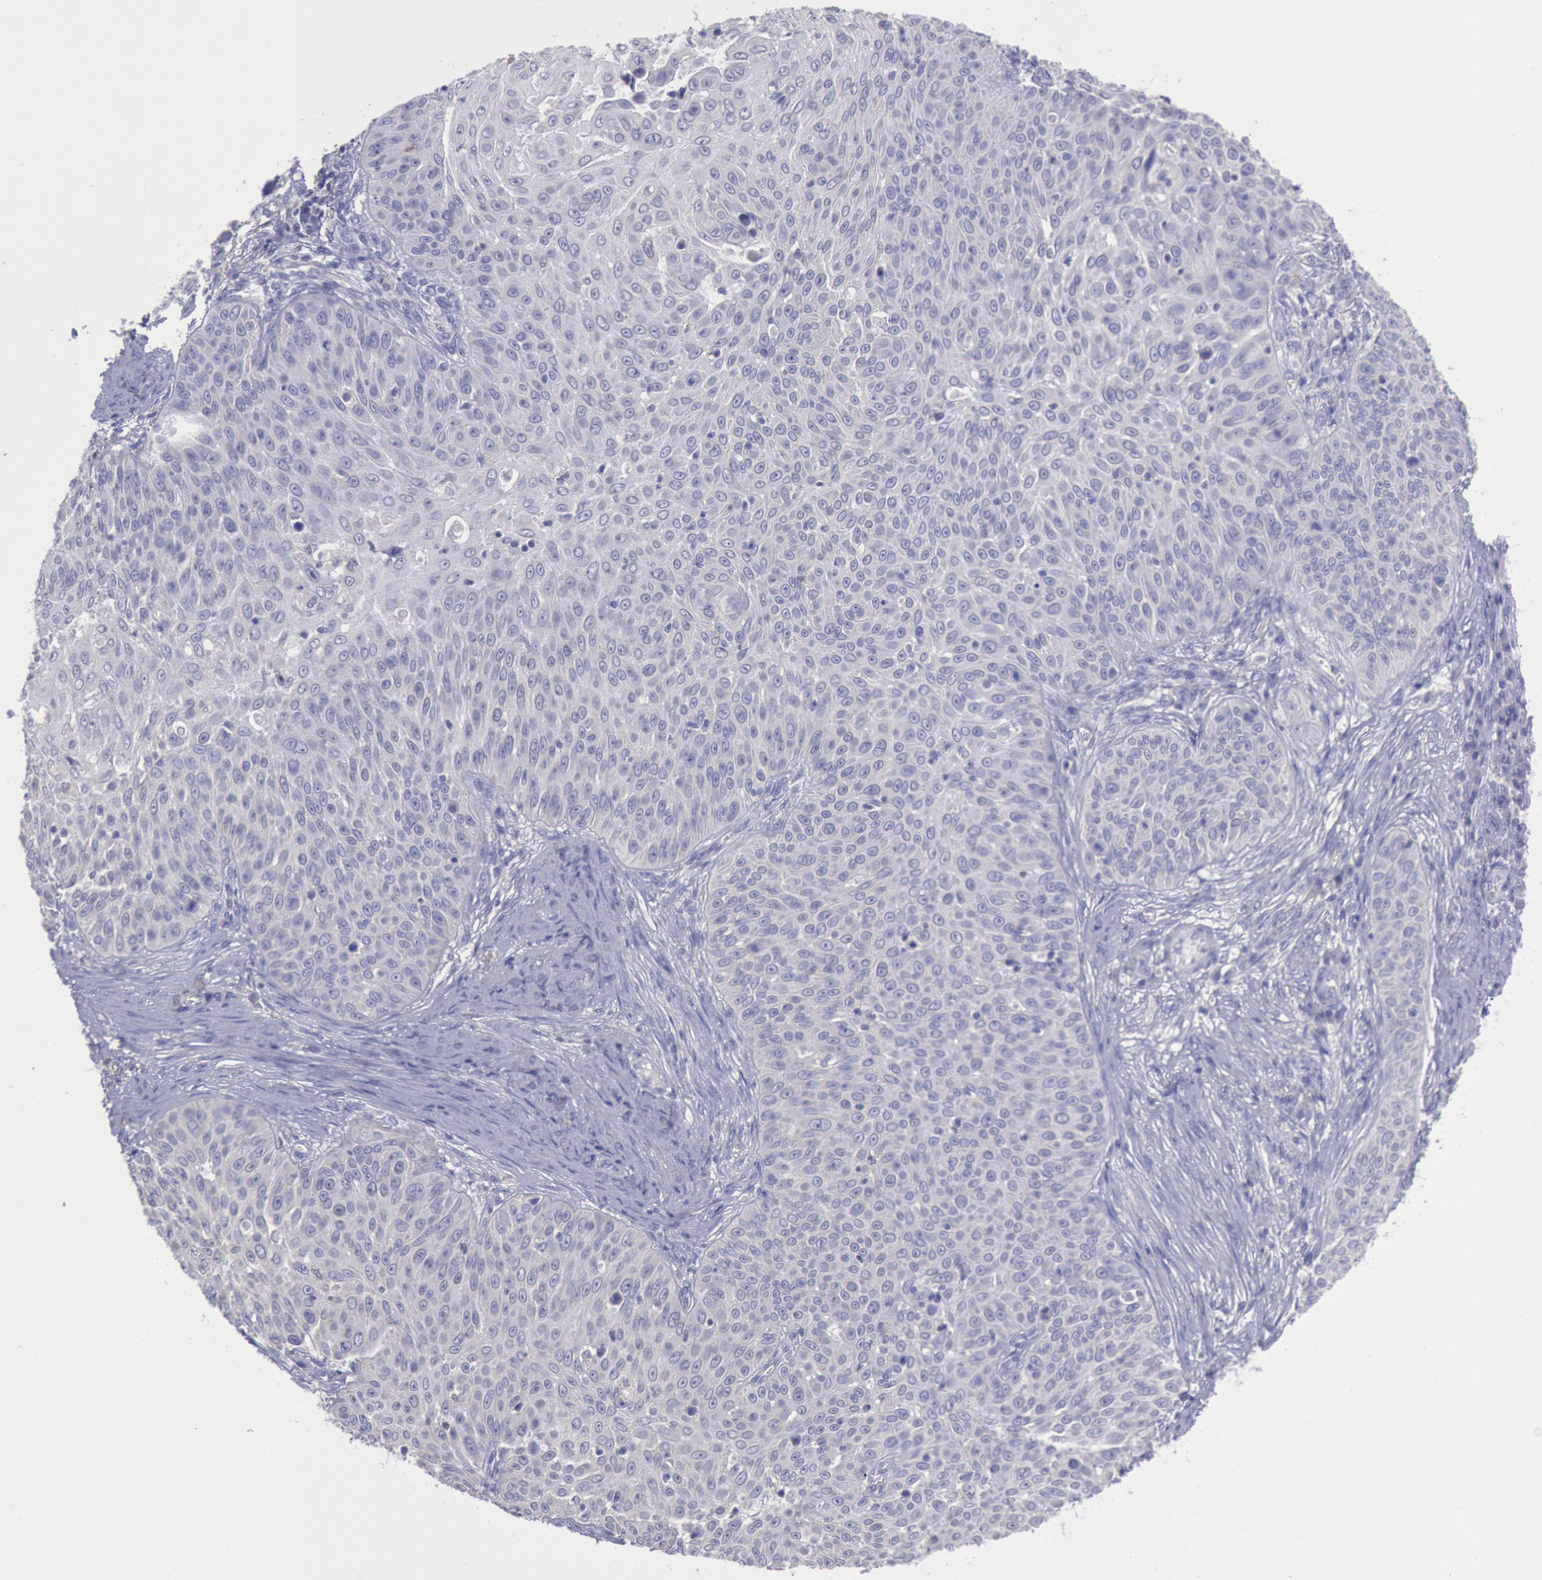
{"staining": {"intensity": "negative", "quantity": "none", "location": "none"}, "tissue": "skin cancer", "cell_type": "Tumor cells", "image_type": "cancer", "snomed": [{"axis": "morphology", "description": "Squamous cell carcinoma, NOS"}, {"axis": "topography", "description": "Skin"}], "caption": "A histopathology image of human squamous cell carcinoma (skin) is negative for staining in tumor cells.", "gene": "MYH7", "patient": {"sex": "male", "age": 82}}